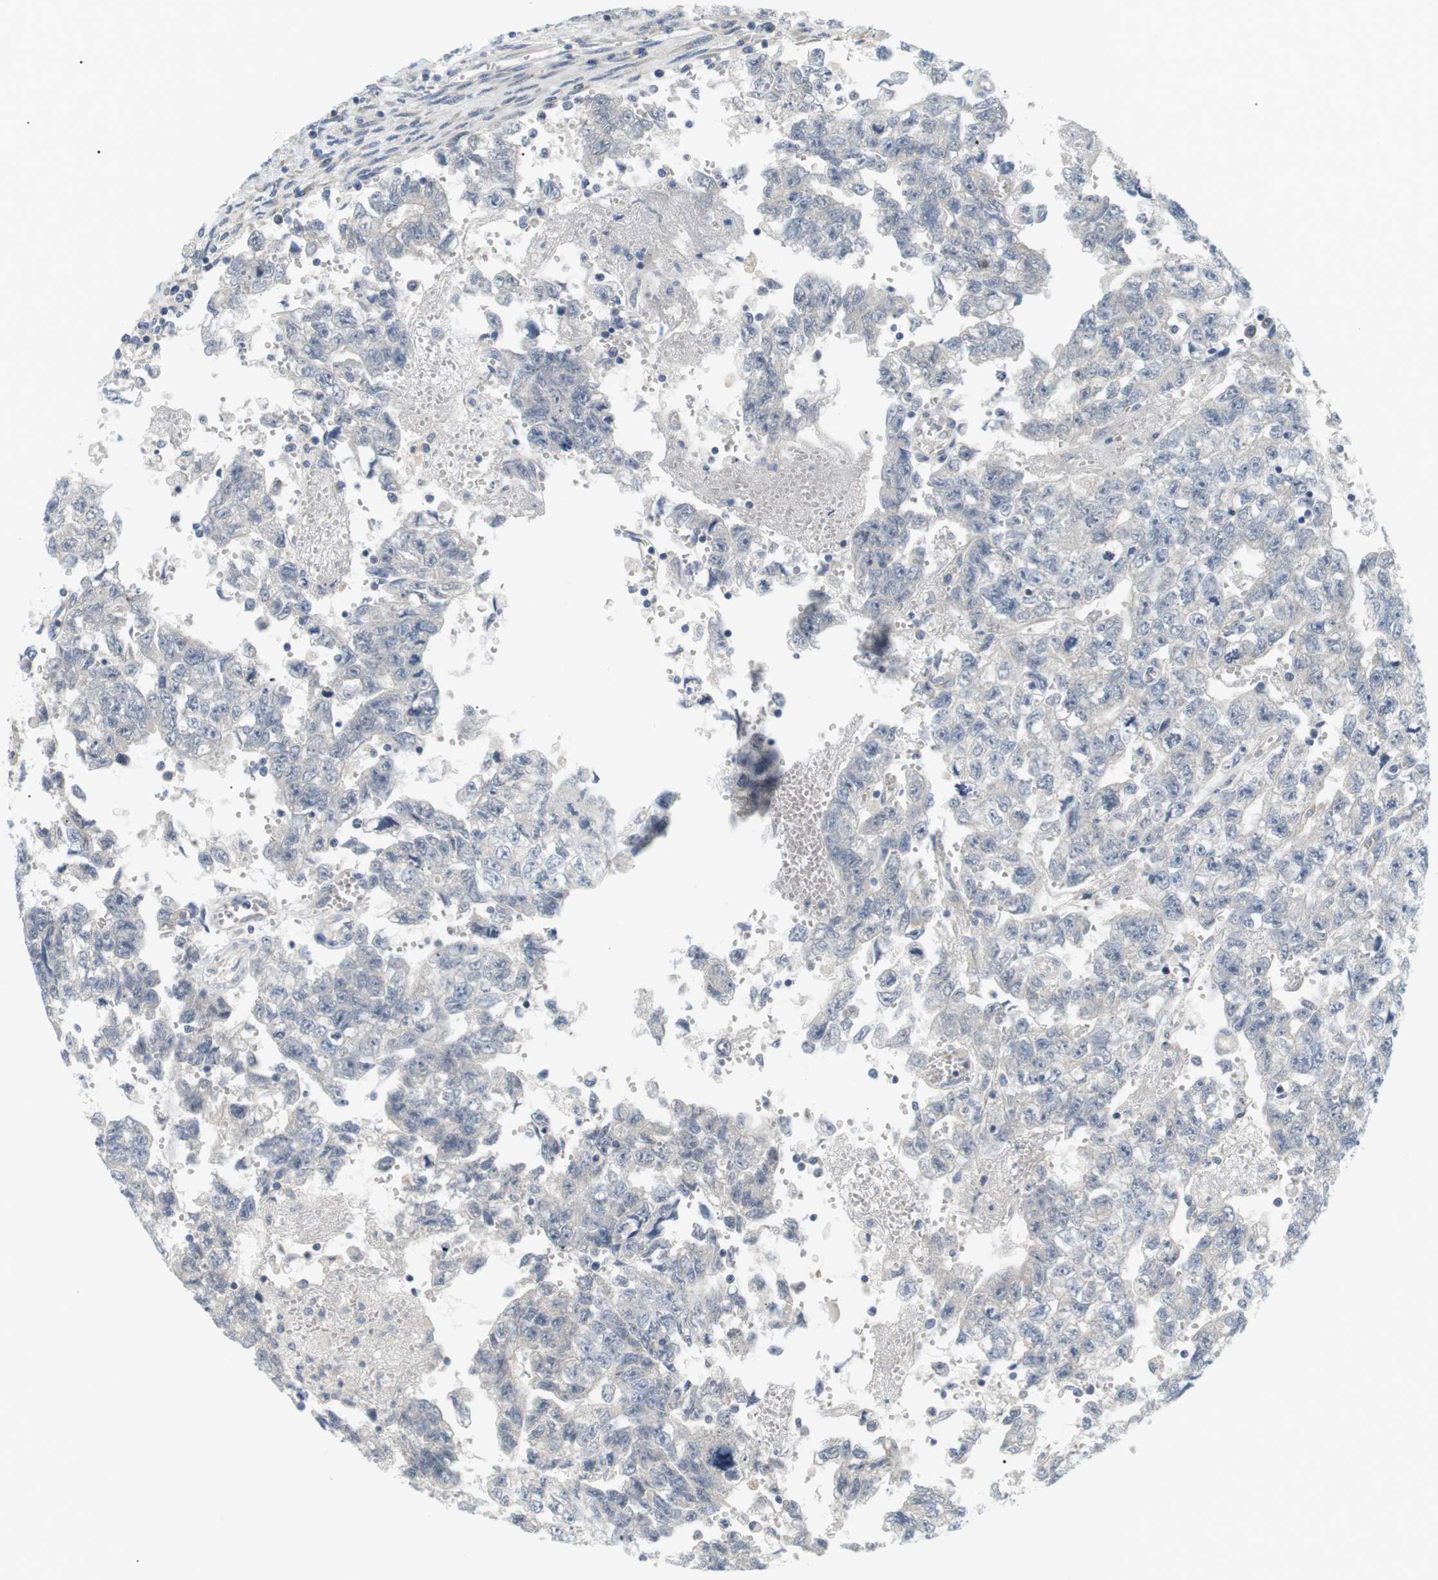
{"staining": {"intensity": "negative", "quantity": "none", "location": "none"}, "tissue": "testis cancer", "cell_type": "Tumor cells", "image_type": "cancer", "snomed": [{"axis": "morphology", "description": "Seminoma, NOS"}, {"axis": "morphology", "description": "Carcinoma, Embryonal, NOS"}, {"axis": "topography", "description": "Testis"}], "caption": "IHC of human testis seminoma shows no expression in tumor cells.", "gene": "EVA1C", "patient": {"sex": "male", "age": 38}}